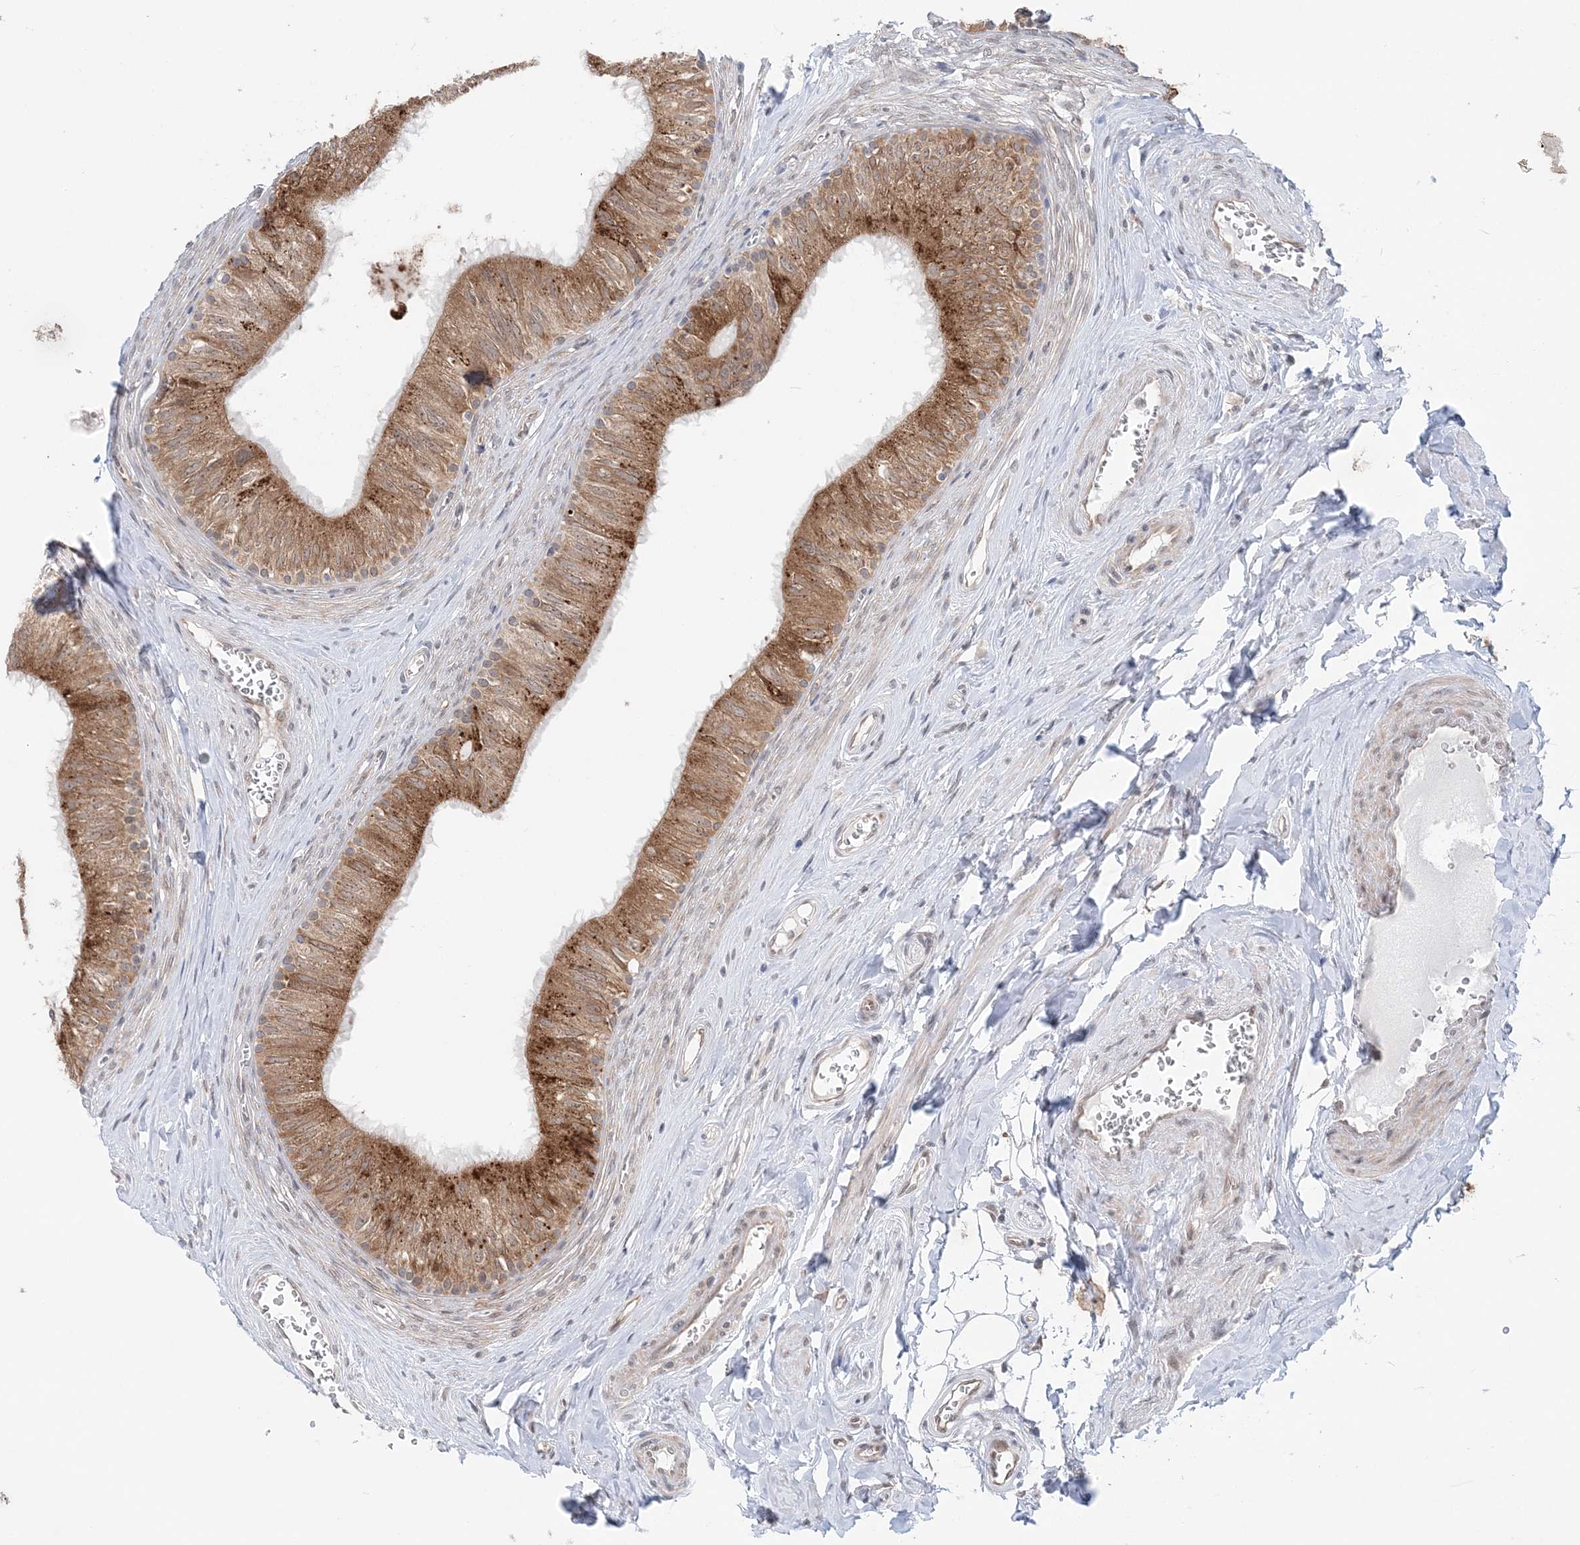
{"staining": {"intensity": "moderate", "quantity": ">75%", "location": "cytoplasmic/membranous"}, "tissue": "epididymis", "cell_type": "Glandular cells", "image_type": "normal", "snomed": [{"axis": "morphology", "description": "Normal tissue, NOS"}, {"axis": "topography", "description": "Epididymis"}], "caption": "The photomicrograph exhibits a brown stain indicating the presence of a protein in the cytoplasmic/membranous of glandular cells in epididymis.", "gene": "TMED10", "patient": {"sex": "male", "age": 46}}